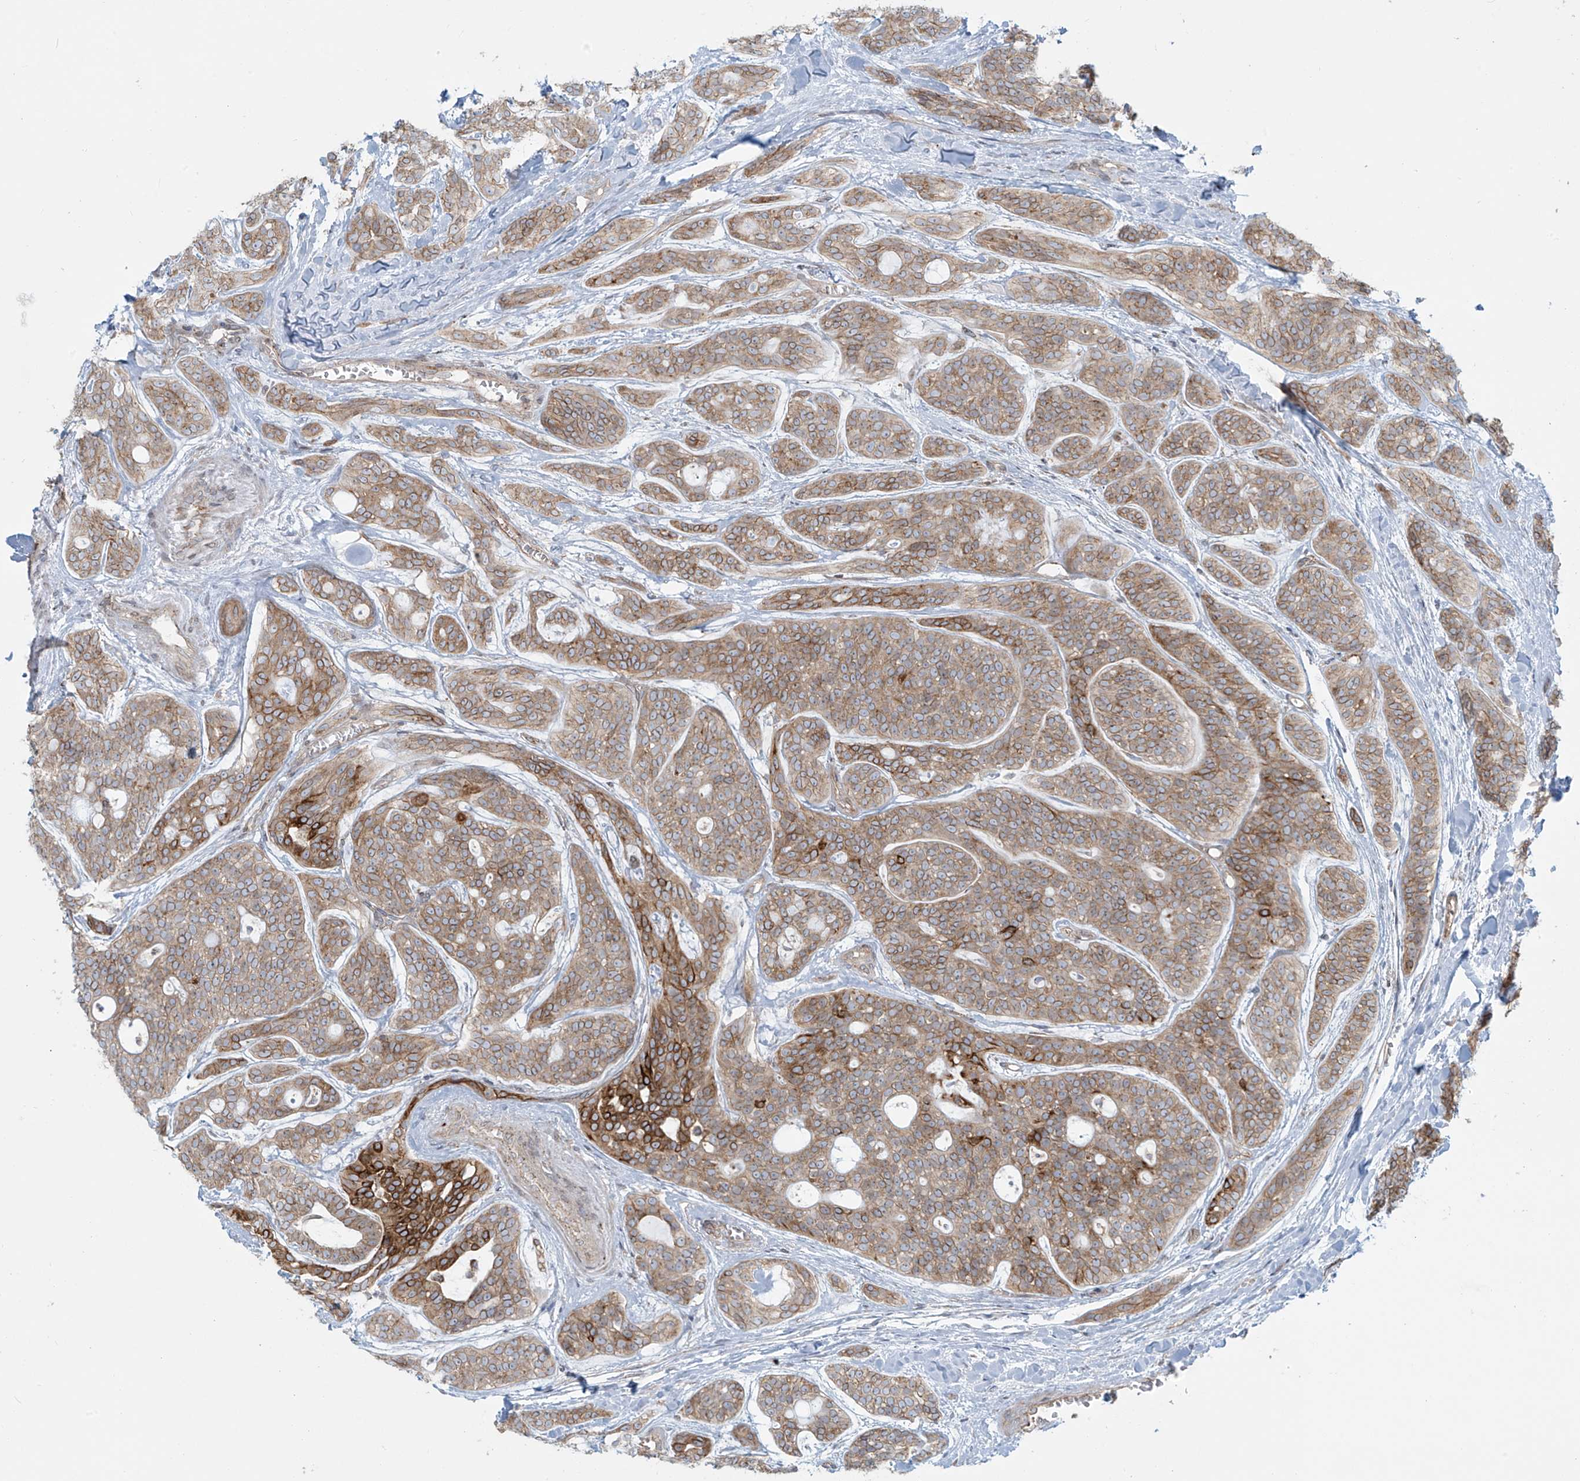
{"staining": {"intensity": "strong", "quantity": "<25%", "location": "cytoplasmic/membranous"}, "tissue": "head and neck cancer", "cell_type": "Tumor cells", "image_type": "cancer", "snomed": [{"axis": "morphology", "description": "Adenocarcinoma, NOS"}, {"axis": "topography", "description": "Head-Neck"}], "caption": "An image showing strong cytoplasmic/membranous positivity in about <25% of tumor cells in head and neck cancer, as visualized by brown immunohistochemical staining.", "gene": "LZTS3", "patient": {"sex": "male", "age": 66}}